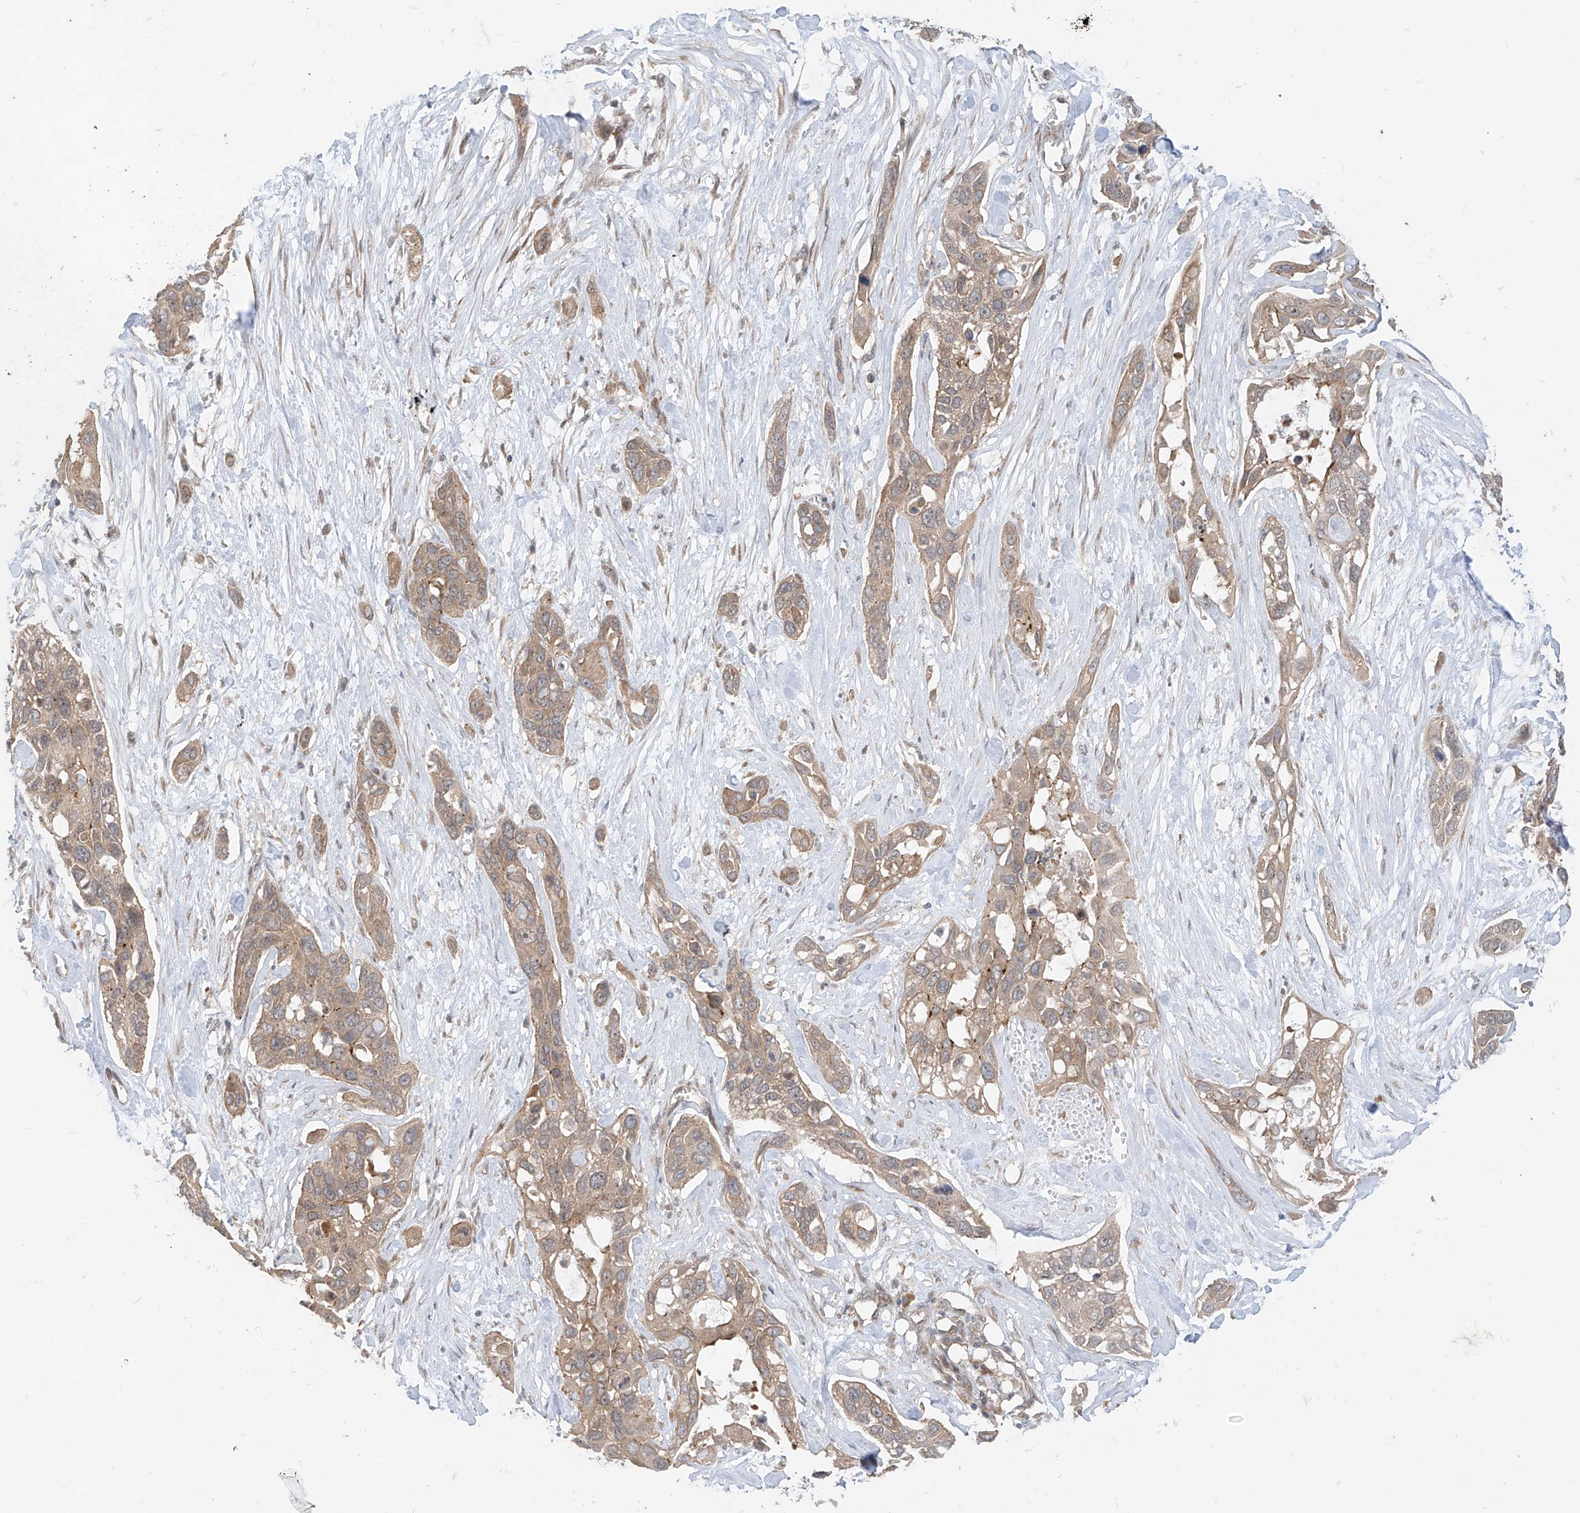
{"staining": {"intensity": "weak", "quantity": ">75%", "location": "cytoplasmic/membranous"}, "tissue": "pancreatic cancer", "cell_type": "Tumor cells", "image_type": "cancer", "snomed": [{"axis": "morphology", "description": "Adenocarcinoma, NOS"}, {"axis": "topography", "description": "Pancreas"}], "caption": "The immunohistochemical stain highlights weak cytoplasmic/membranous positivity in tumor cells of pancreatic adenocarcinoma tissue.", "gene": "MTUS2", "patient": {"sex": "female", "age": 60}}